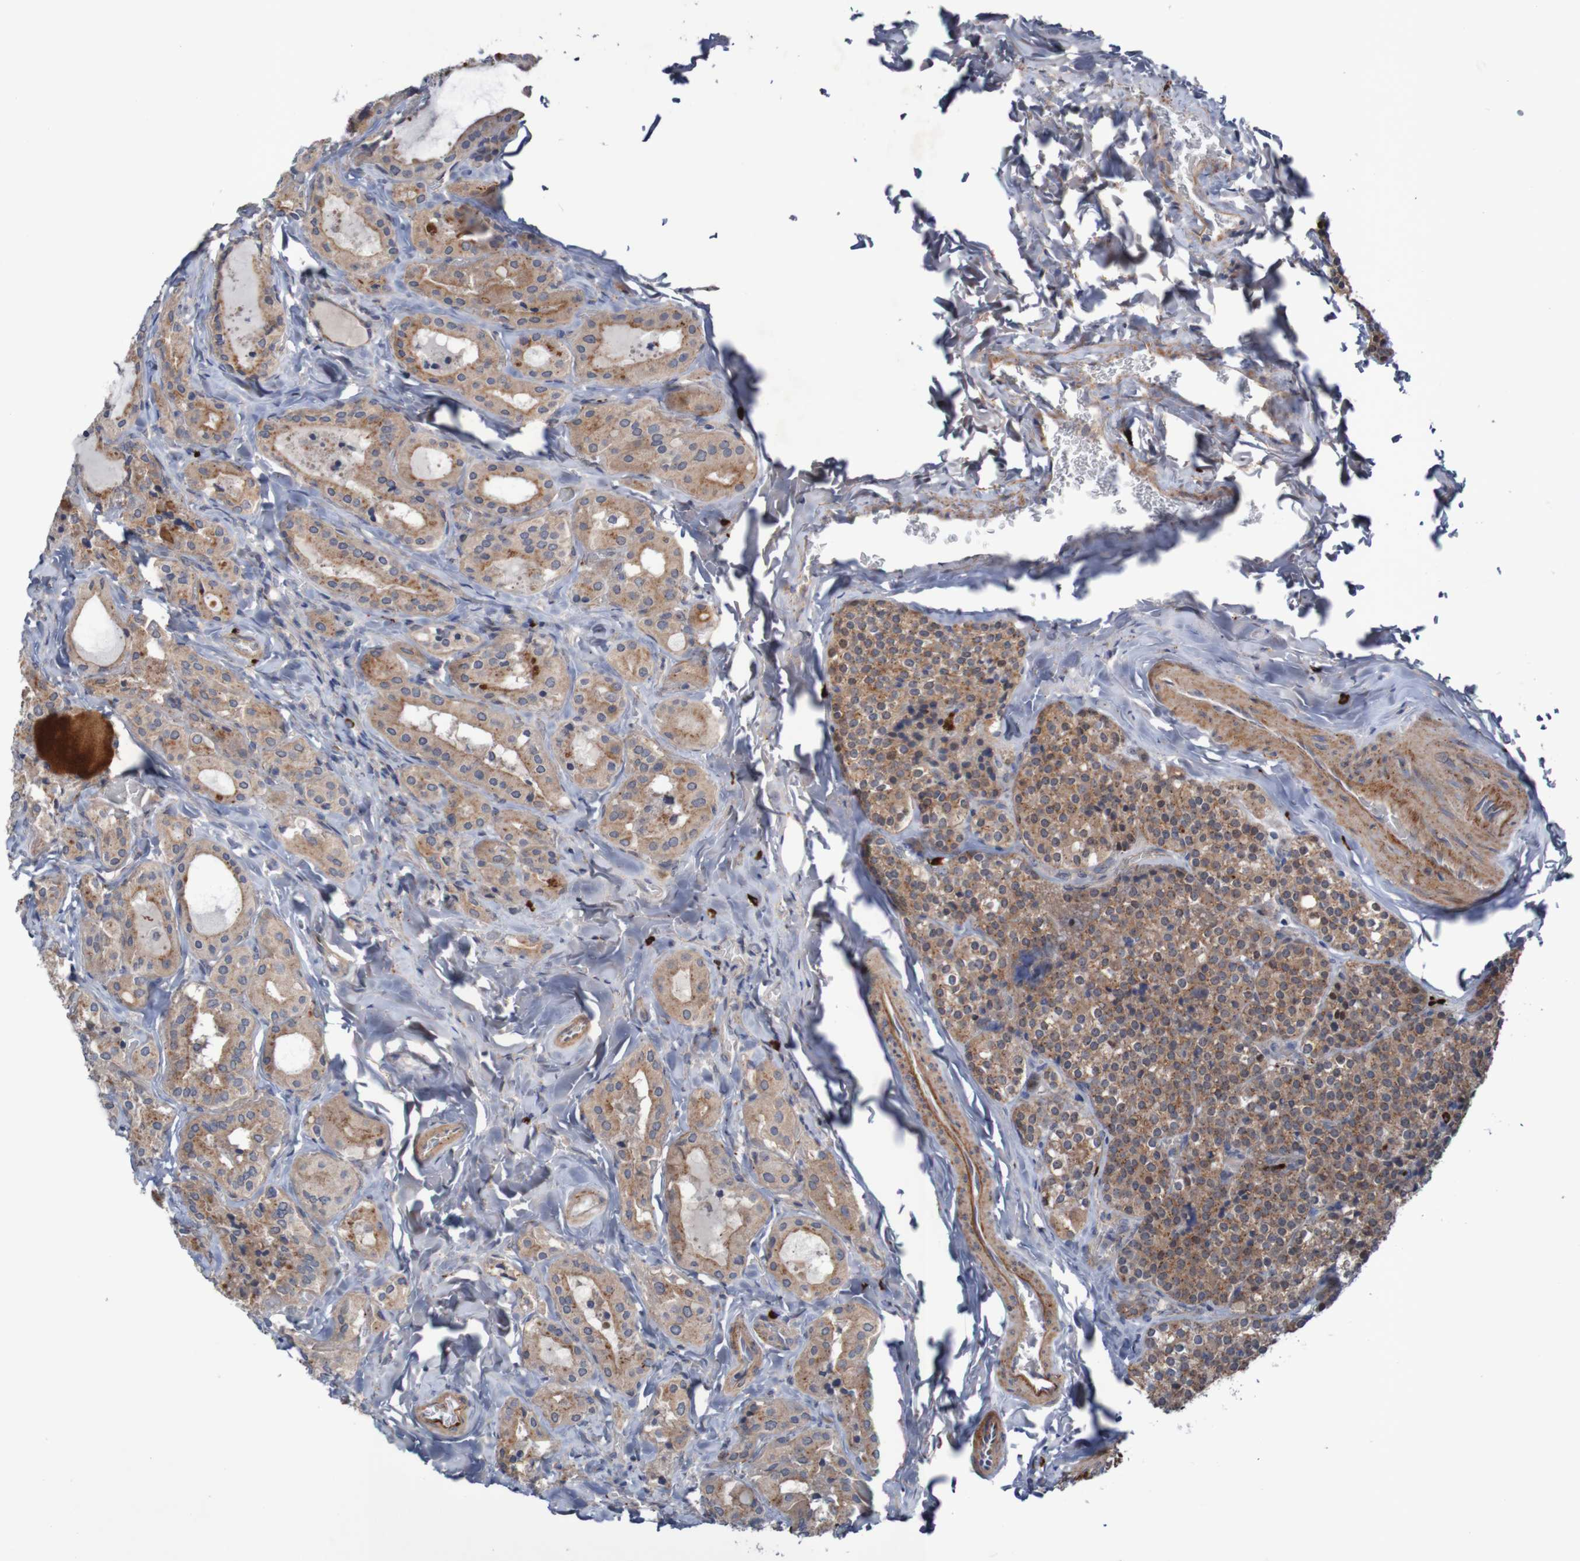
{"staining": {"intensity": "moderate", "quantity": ">75%", "location": "cytoplasmic/membranous"}, "tissue": "parathyroid gland", "cell_type": "Glandular cells", "image_type": "normal", "snomed": [{"axis": "morphology", "description": "Normal tissue, NOS"}, {"axis": "morphology", "description": "Atrophy, NOS"}, {"axis": "topography", "description": "Parathyroid gland"}], "caption": "Protein expression analysis of benign human parathyroid gland reveals moderate cytoplasmic/membranous expression in approximately >75% of glandular cells.", "gene": "ANGPT4", "patient": {"sex": "female", "age": 54}}